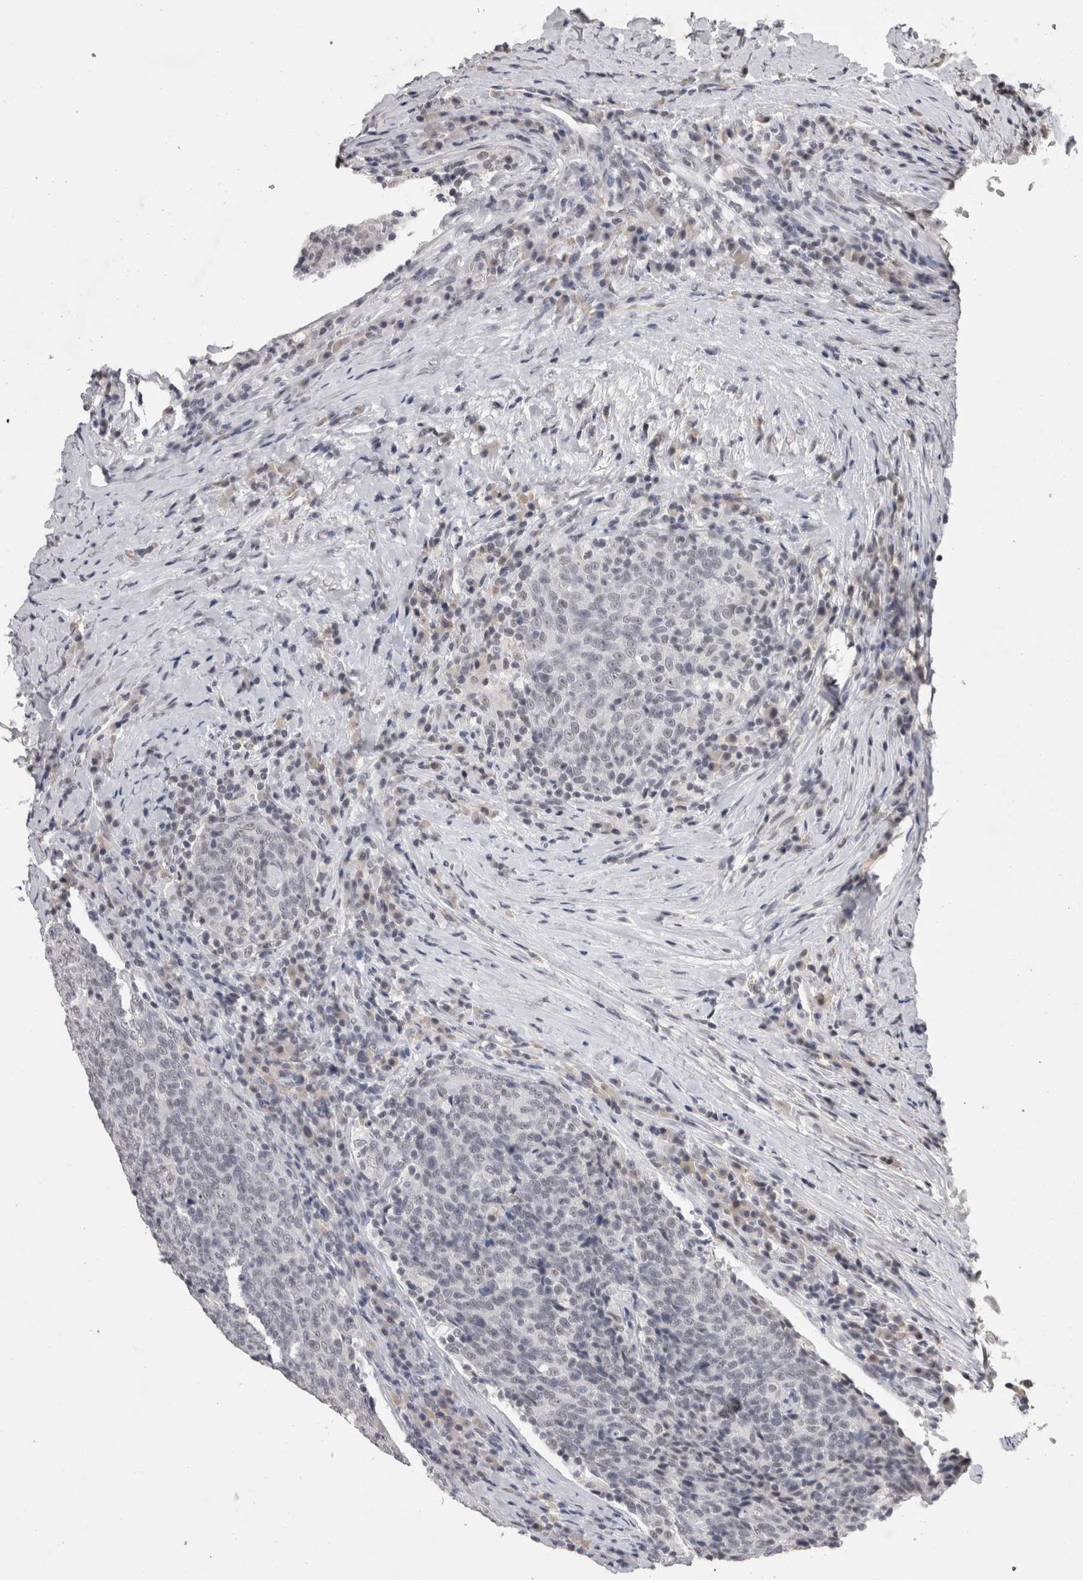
{"staining": {"intensity": "weak", "quantity": "25%-75%", "location": "nuclear"}, "tissue": "head and neck cancer", "cell_type": "Tumor cells", "image_type": "cancer", "snomed": [{"axis": "morphology", "description": "Squamous cell carcinoma, NOS"}, {"axis": "morphology", "description": "Squamous cell carcinoma, metastatic, NOS"}, {"axis": "topography", "description": "Lymph node"}, {"axis": "topography", "description": "Head-Neck"}], "caption": "About 25%-75% of tumor cells in human head and neck cancer display weak nuclear protein positivity as visualized by brown immunohistochemical staining.", "gene": "DDX17", "patient": {"sex": "male", "age": 62}}